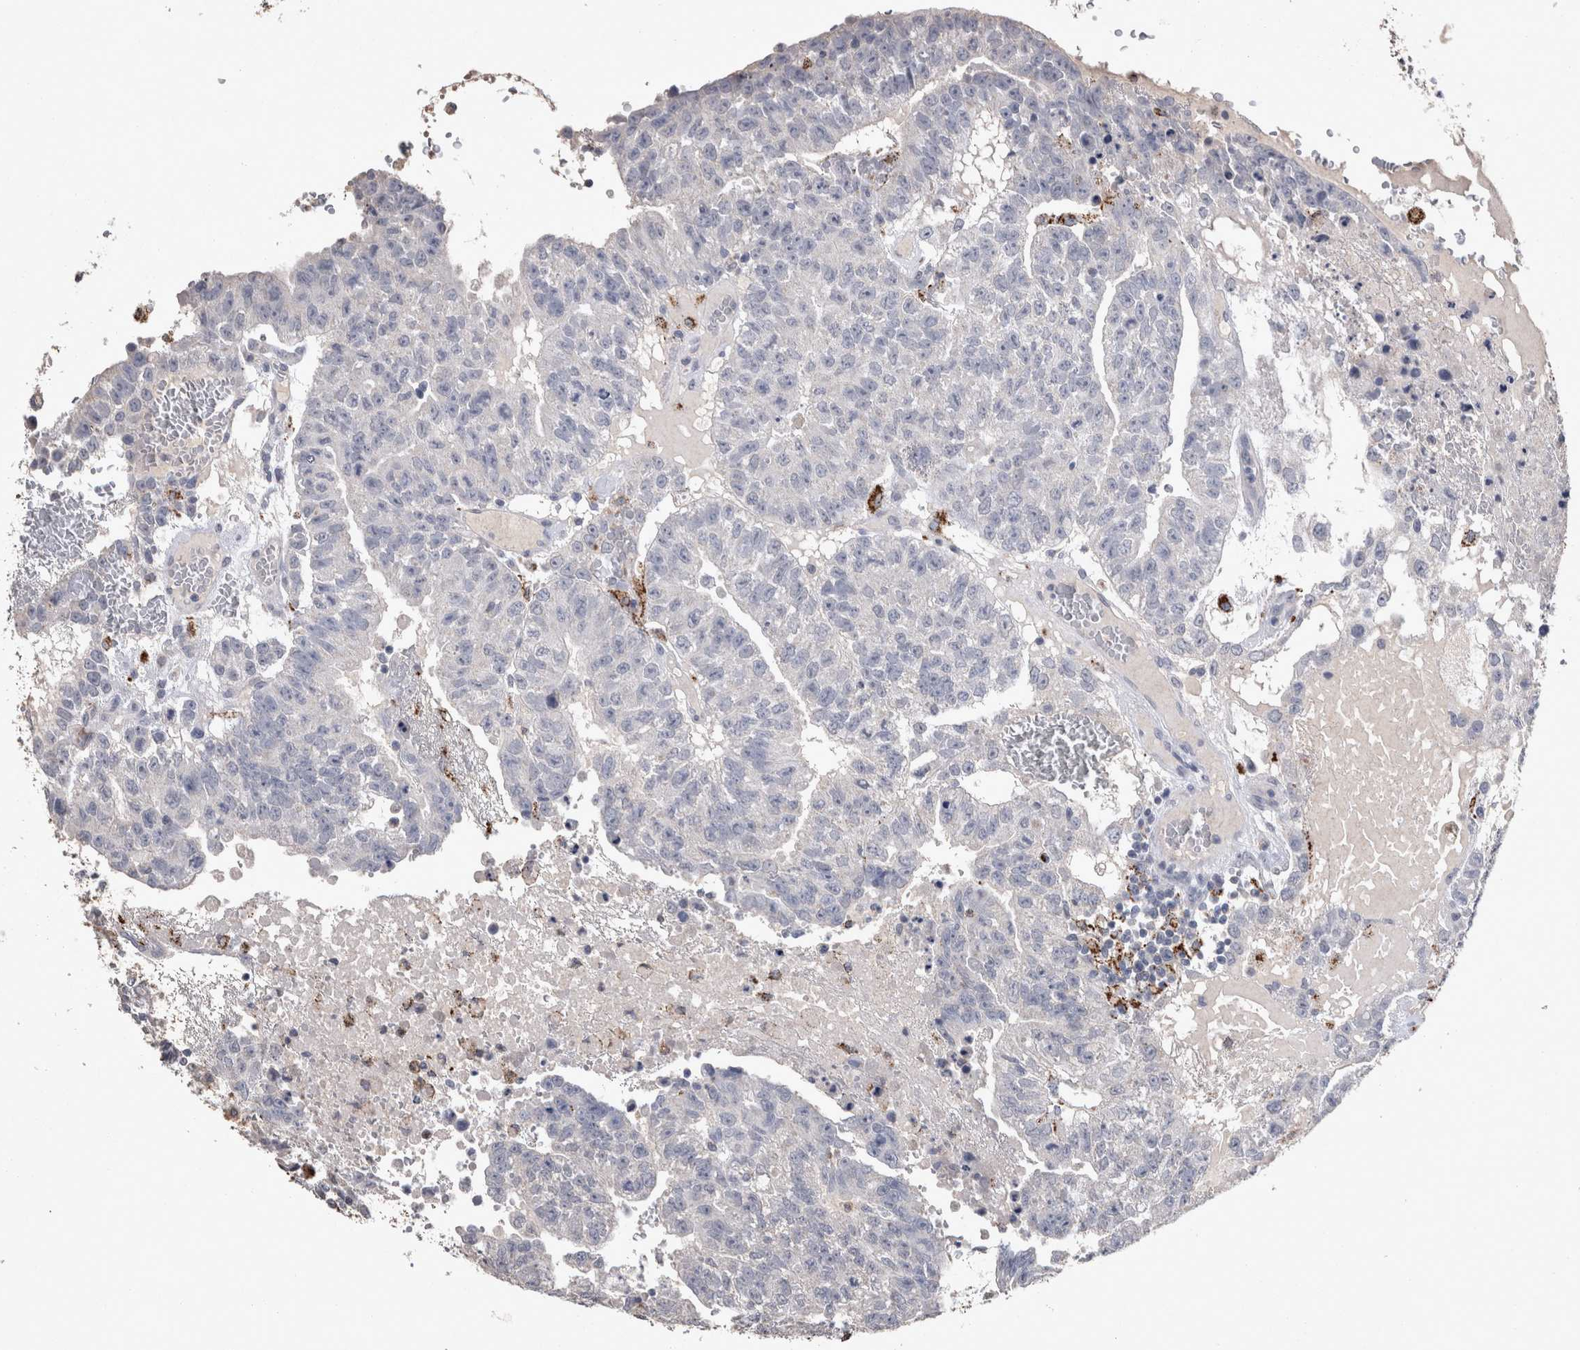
{"staining": {"intensity": "negative", "quantity": "none", "location": "none"}, "tissue": "testis cancer", "cell_type": "Tumor cells", "image_type": "cancer", "snomed": [{"axis": "morphology", "description": "Seminoma, NOS"}, {"axis": "morphology", "description": "Carcinoma, Embryonal, NOS"}, {"axis": "topography", "description": "Testis"}], "caption": "Immunohistochemistry (IHC) histopathology image of neoplastic tissue: human testis cancer stained with DAB shows no significant protein expression in tumor cells.", "gene": "DKK3", "patient": {"sex": "male", "age": 52}}